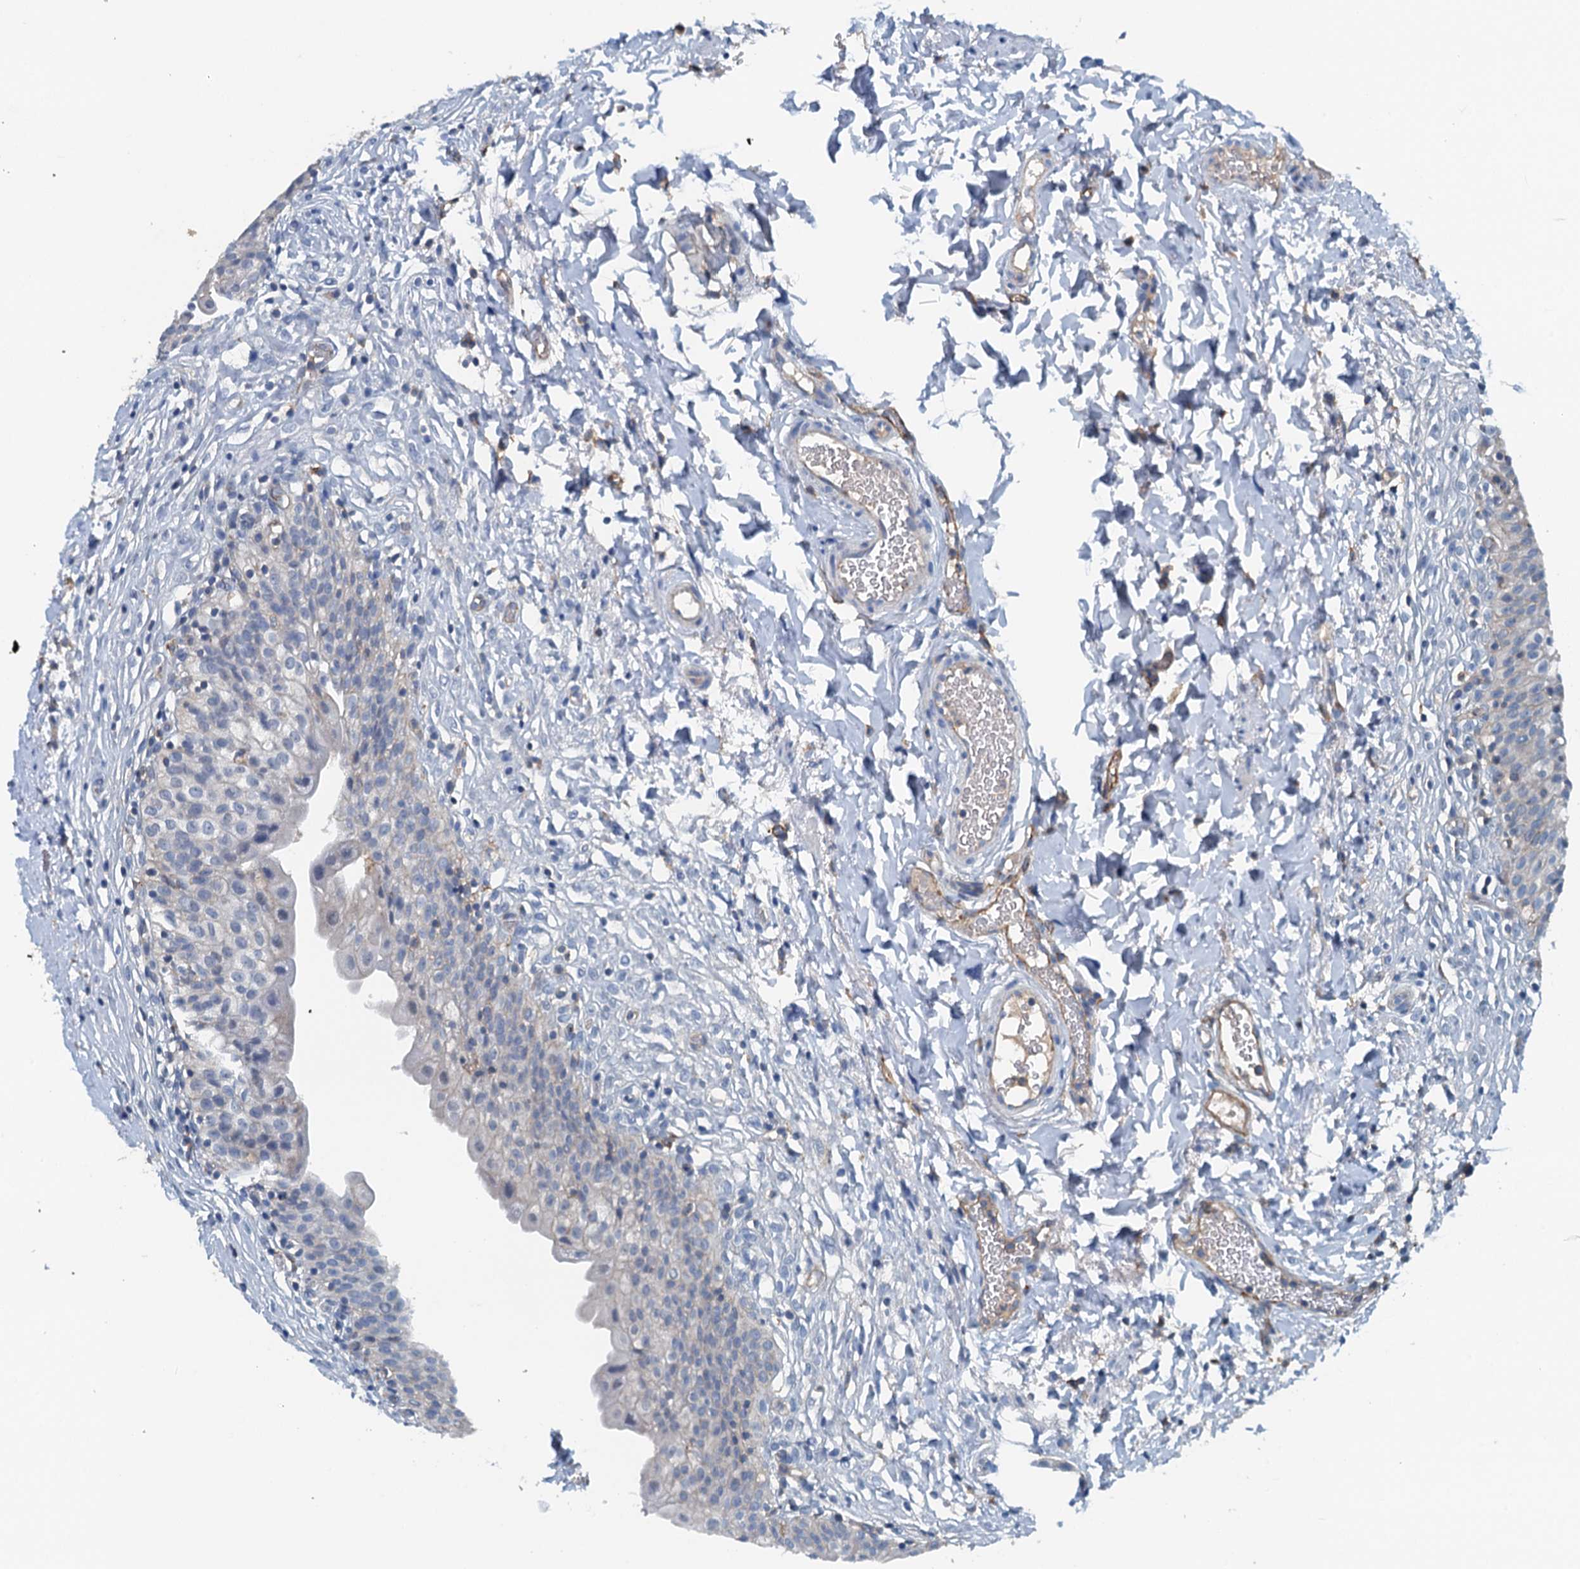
{"staining": {"intensity": "negative", "quantity": "none", "location": "none"}, "tissue": "urinary bladder", "cell_type": "Urothelial cells", "image_type": "normal", "snomed": [{"axis": "morphology", "description": "Normal tissue, NOS"}, {"axis": "topography", "description": "Urinary bladder"}], "caption": "This photomicrograph is of unremarkable urinary bladder stained with immunohistochemistry to label a protein in brown with the nuclei are counter-stained blue. There is no positivity in urothelial cells.", "gene": "THAP10", "patient": {"sex": "male", "age": 55}}